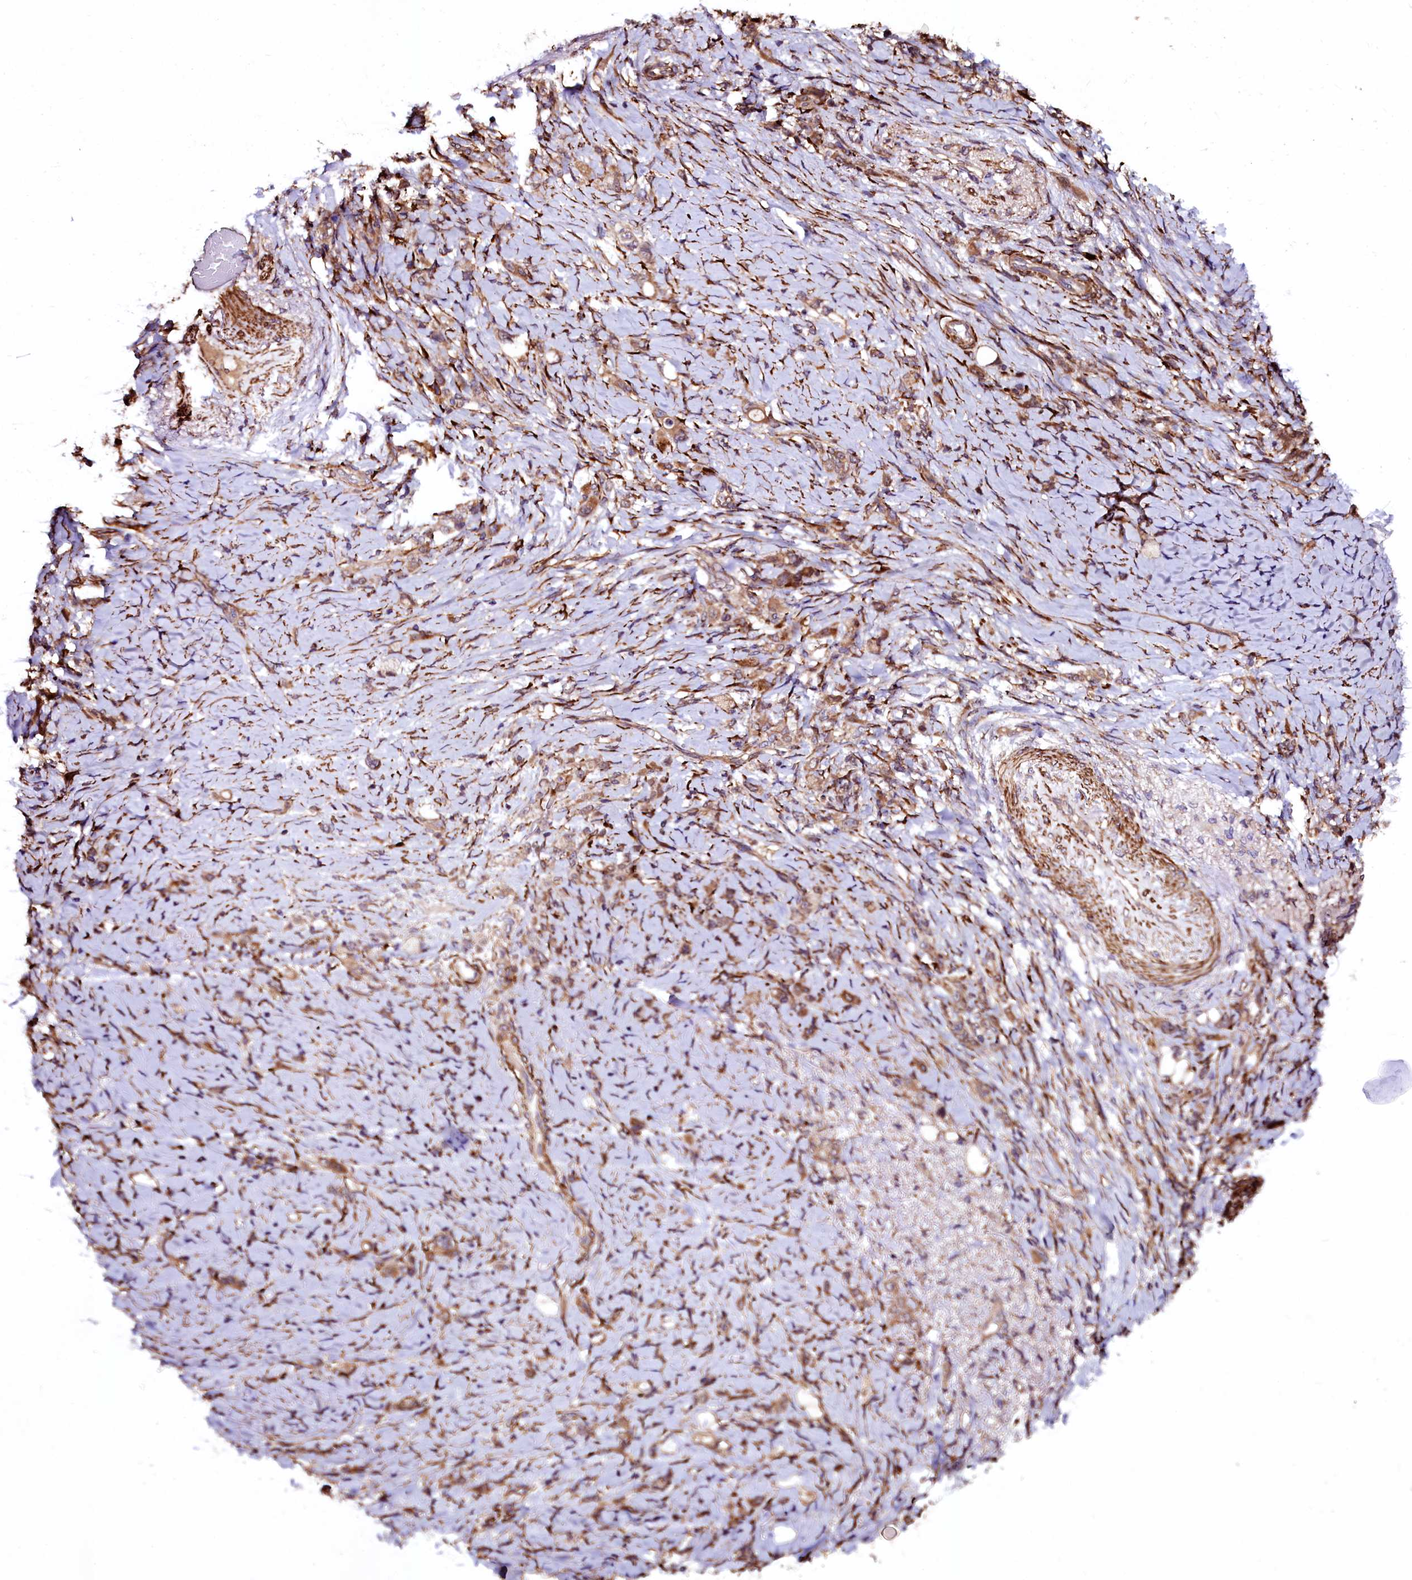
{"staining": {"intensity": "moderate", "quantity": ">75%", "location": "cytoplasmic/membranous"}, "tissue": "stomach cancer", "cell_type": "Tumor cells", "image_type": "cancer", "snomed": [{"axis": "morphology", "description": "Adenocarcinoma, NOS"}, {"axis": "topography", "description": "Stomach"}], "caption": "IHC staining of stomach adenocarcinoma, which exhibits medium levels of moderate cytoplasmic/membranous staining in approximately >75% of tumor cells indicating moderate cytoplasmic/membranous protein positivity. The staining was performed using DAB (3,3'-diaminobenzidine) (brown) for protein detection and nuclei were counterstained in hematoxylin (blue).", "gene": "N4BP1", "patient": {"sex": "female", "age": 79}}